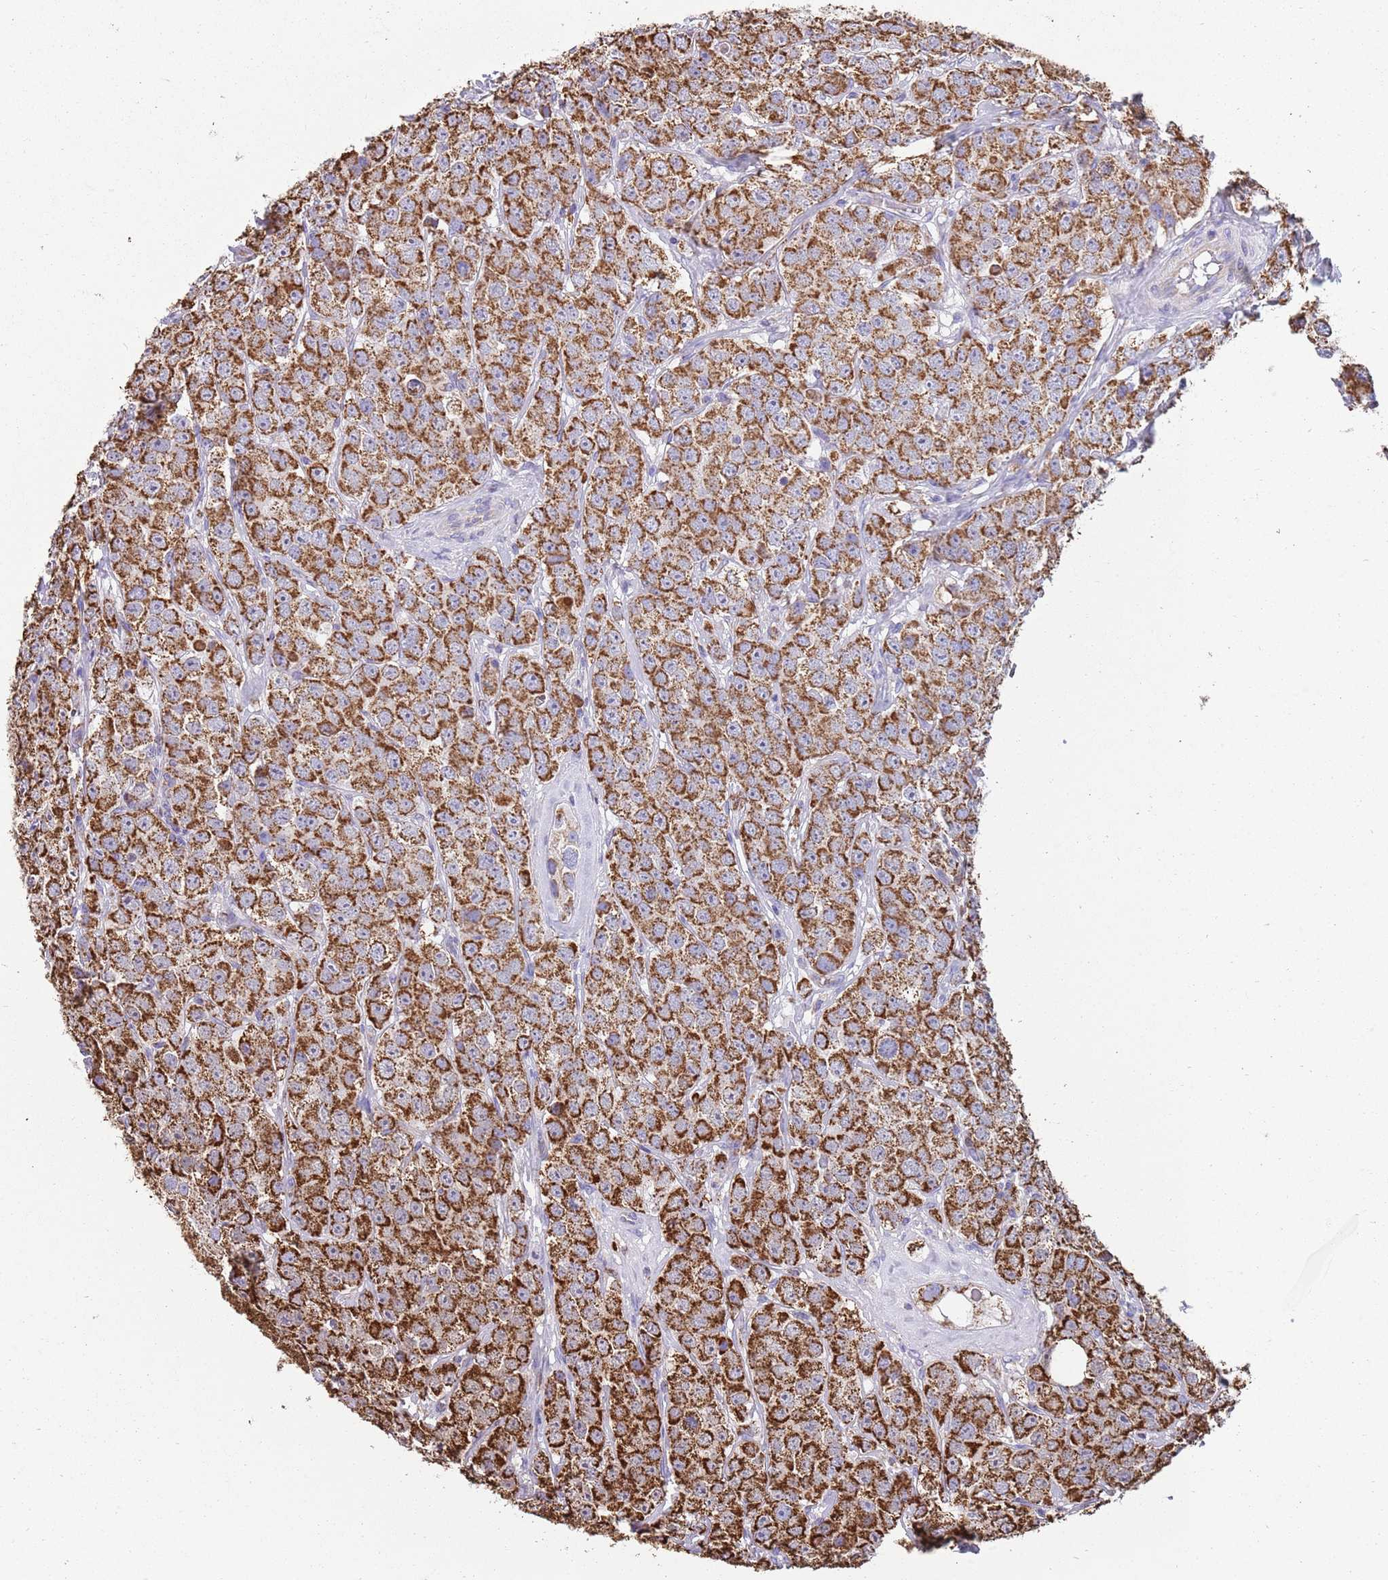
{"staining": {"intensity": "strong", "quantity": ">75%", "location": "cytoplasmic/membranous"}, "tissue": "testis cancer", "cell_type": "Tumor cells", "image_type": "cancer", "snomed": [{"axis": "morphology", "description": "Seminoma, NOS"}, {"axis": "topography", "description": "Testis"}], "caption": "Testis cancer was stained to show a protein in brown. There is high levels of strong cytoplasmic/membranous staining in about >75% of tumor cells. (IHC, brightfield microscopy, high magnification).", "gene": "TTLL1", "patient": {"sex": "male", "age": 28}}